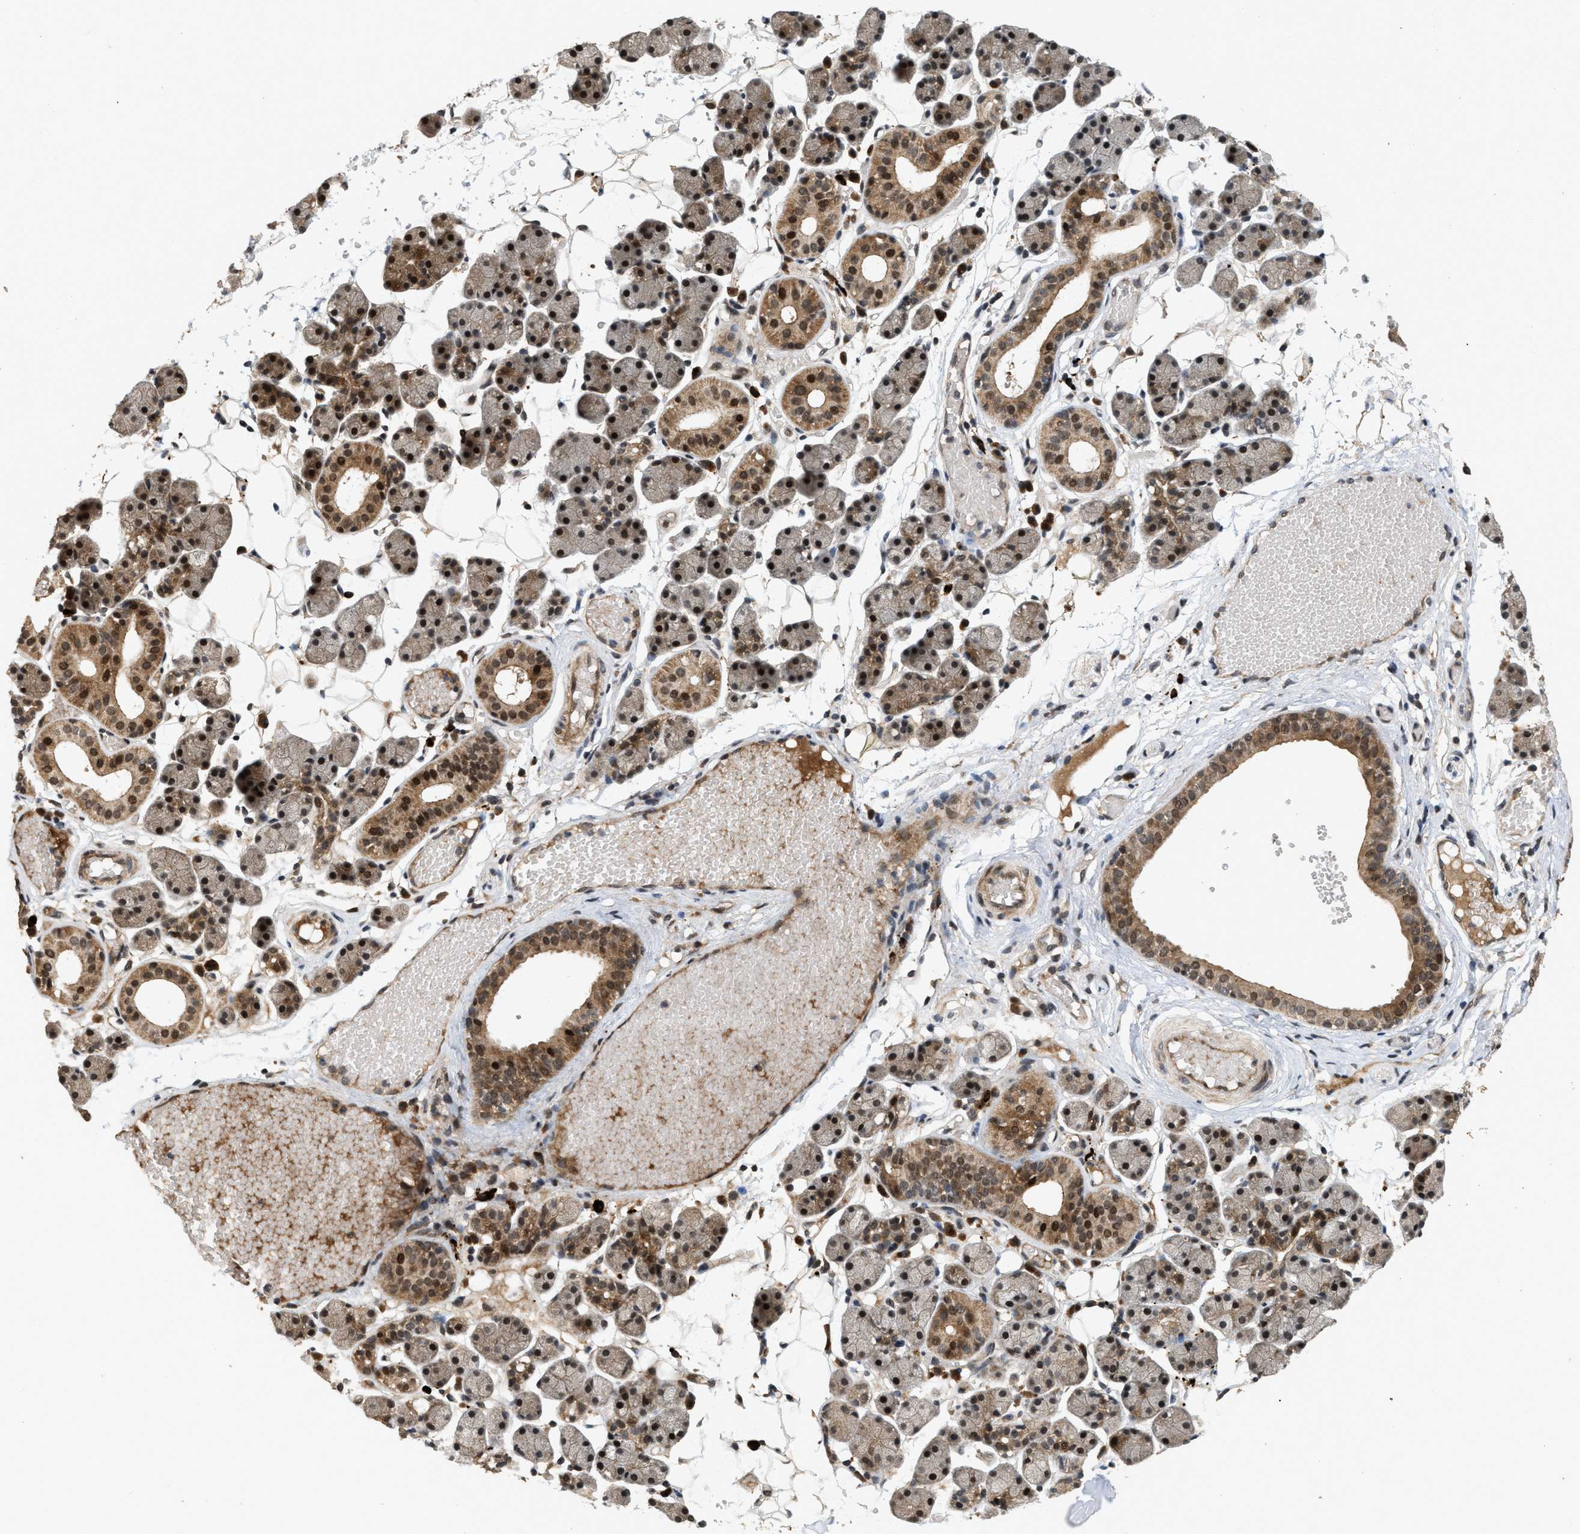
{"staining": {"intensity": "strong", "quantity": "25%-75%", "location": "cytoplasmic/membranous,nuclear"}, "tissue": "salivary gland", "cell_type": "Glandular cells", "image_type": "normal", "snomed": [{"axis": "morphology", "description": "Normal tissue, NOS"}, {"axis": "topography", "description": "Salivary gland"}], "caption": "High-magnification brightfield microscopy of normal salivary gland stained with DAB (brown) and counterstained with hematoxylin (blue). glandular cells exhibit strong cytoplasmic/membranous,nuclear expression is present in about25%-75% of cells.", "gene": "ELP2", "patient": {"sex": "female", "age": 33}}